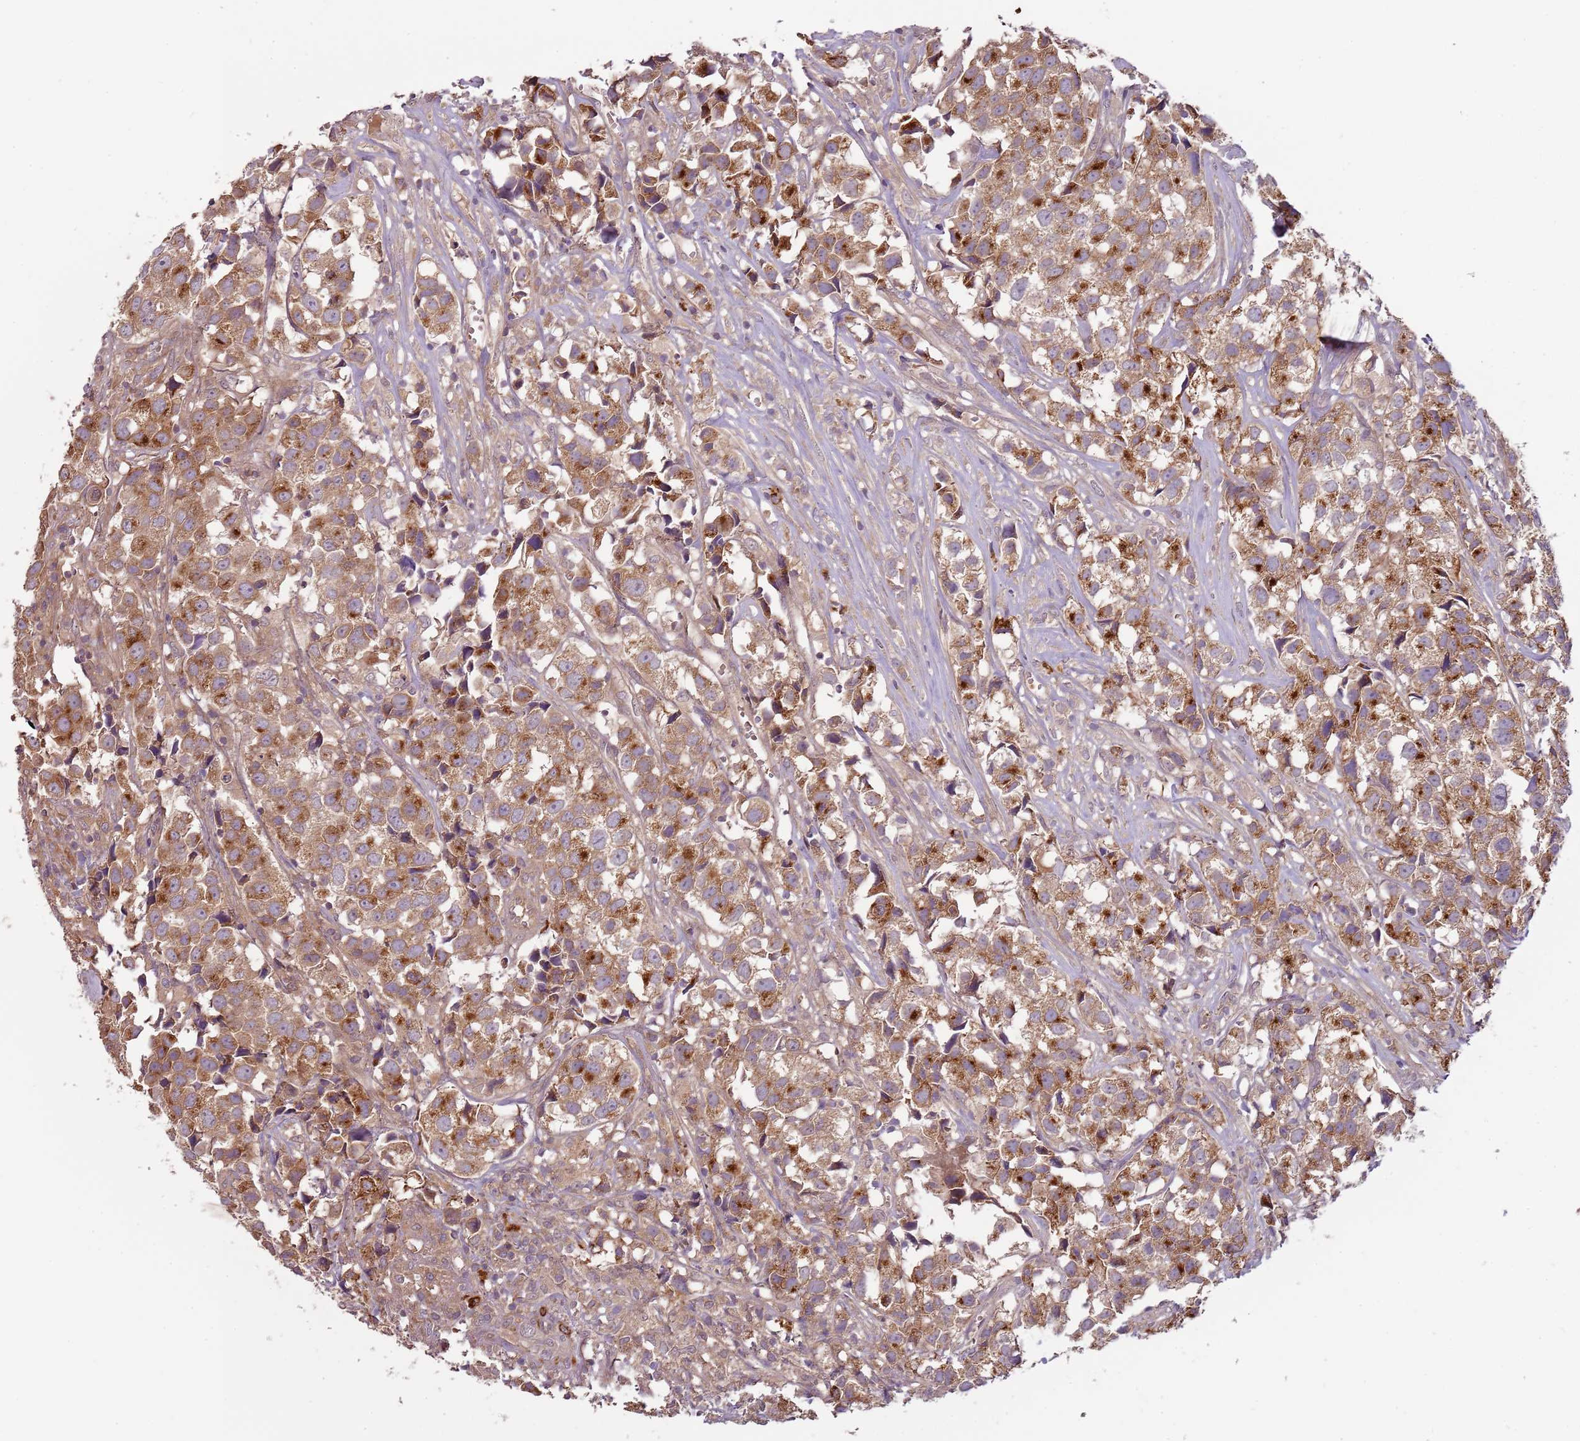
{"staining": {"intensity": "moderate", "quantity": ">75%", "location": "cytoplasmic/membranous"}, "tissue": "urothelial cancer", "cell_type": "Tumor cells", "image_type": "cancer", "snomed": [{"axis": "morphology", "description": "Urothelial carcinoma, High grade"}, {"axis": "topography", "description": "Urinary bladder"}], "caption": "Moderate cytoplasmic/membranous protein expression is identified in about >75% of tumor cells in urothelial carcinoma (high-grade).", "gene": "RNF128", "patient": {"sex": "female", "age": 75}}